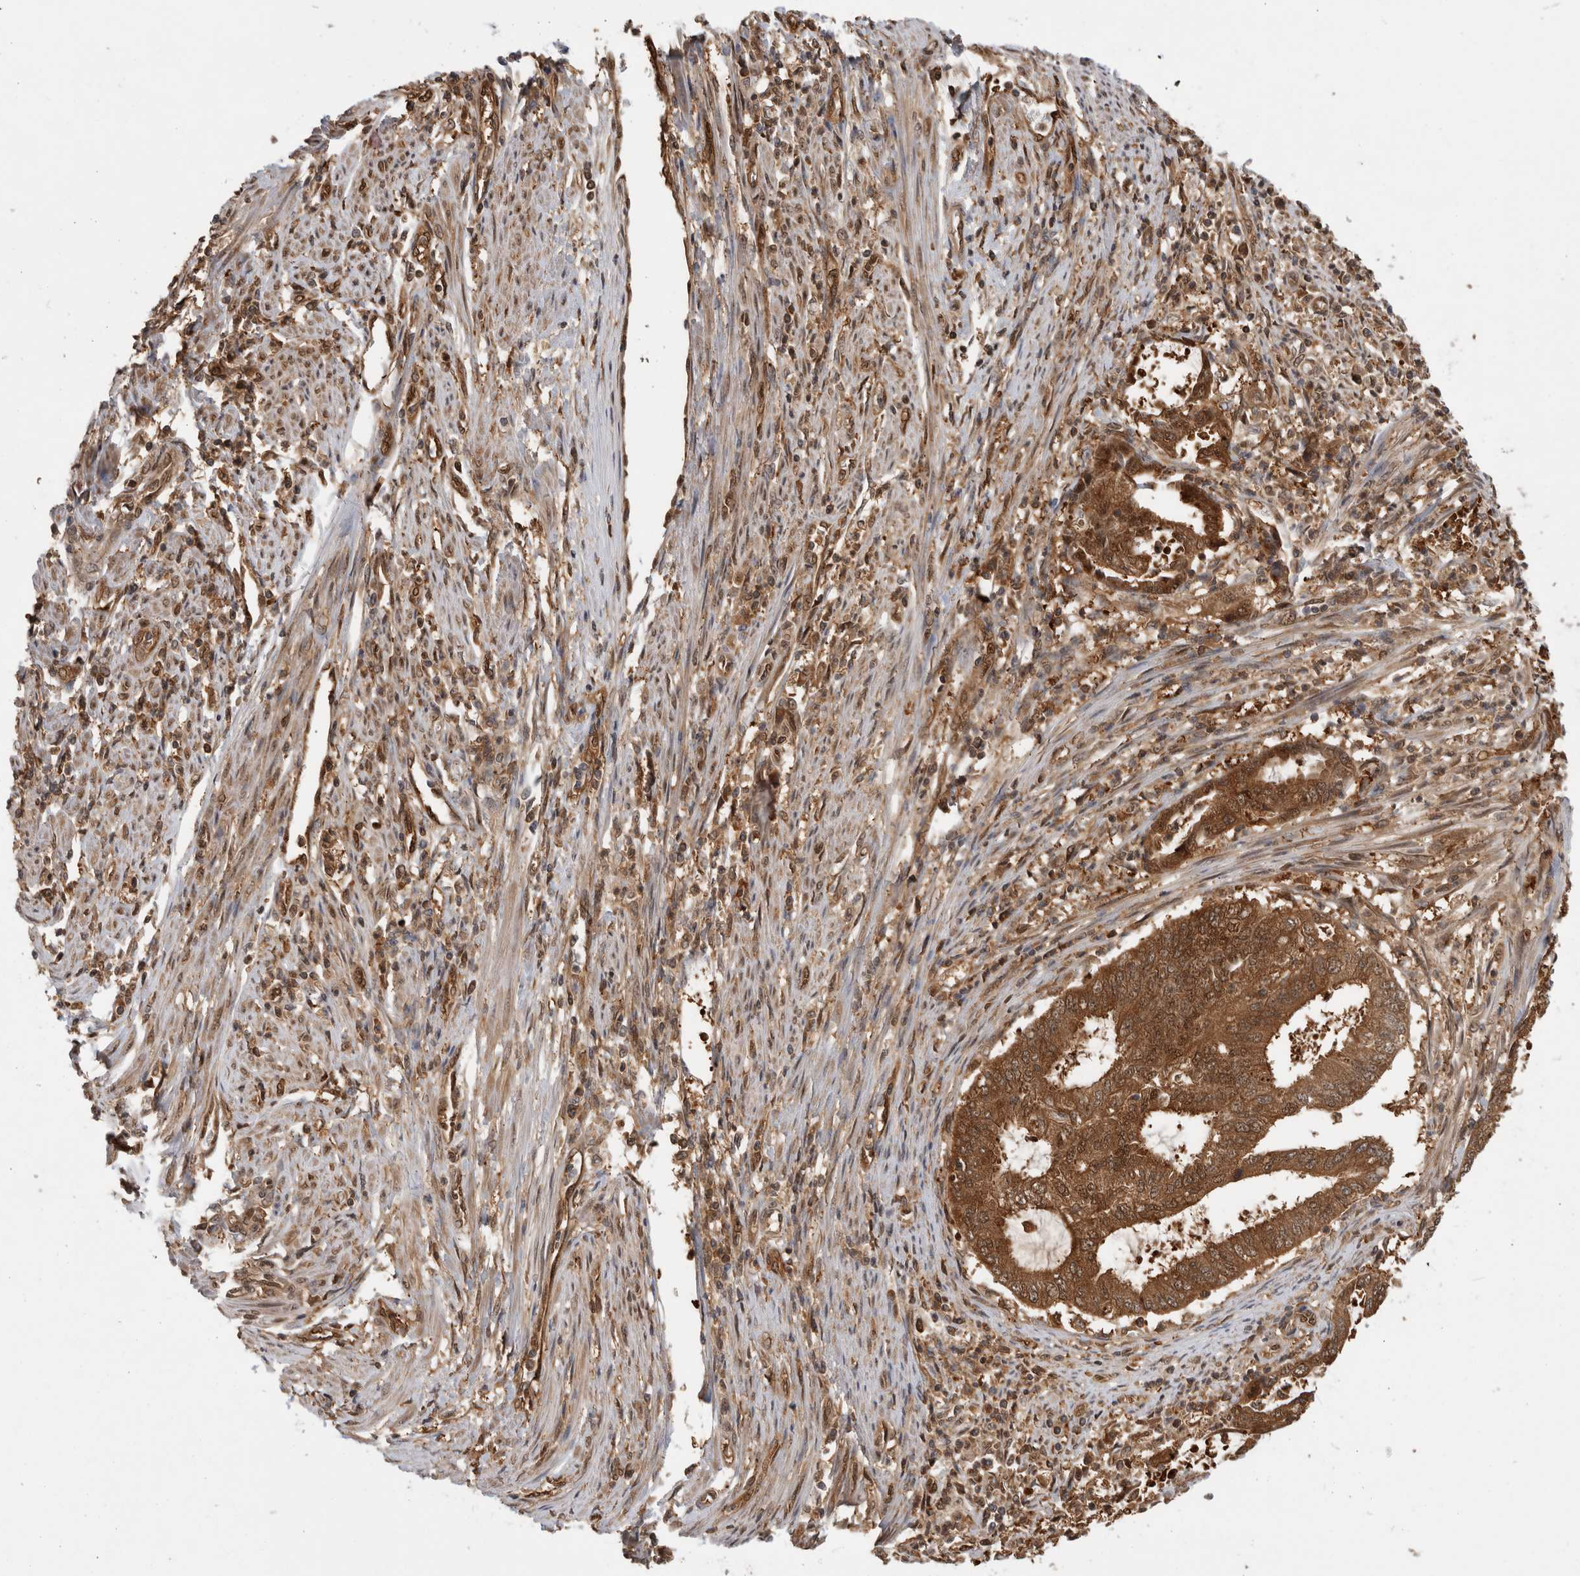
{"staining": {"intensity": "moderate", "quantity": ">75%", "location": "cytoplasmic/membranous,nuclear"}, "tissue": "endometrial cancer", "cell_type": "Tumor cells", "image_type": "cancer", "snomed": [{"axis": "morphology", "description": "Adenocarcinoma, NOS"}, {"axis": "topography", "description": "Endometrium"}], "caption": "Adenocarcinoma (endometrial) tissue shows moderate cytoplasmic/membranous and nuclear positivity in approximately >75% of tumor cells, visualized by immunohistochemistry. (DAB IHC with brightfield microscopy, high magnification).", "gene": "ASTN2", "patient": {"sex": "female", "age": 51}}